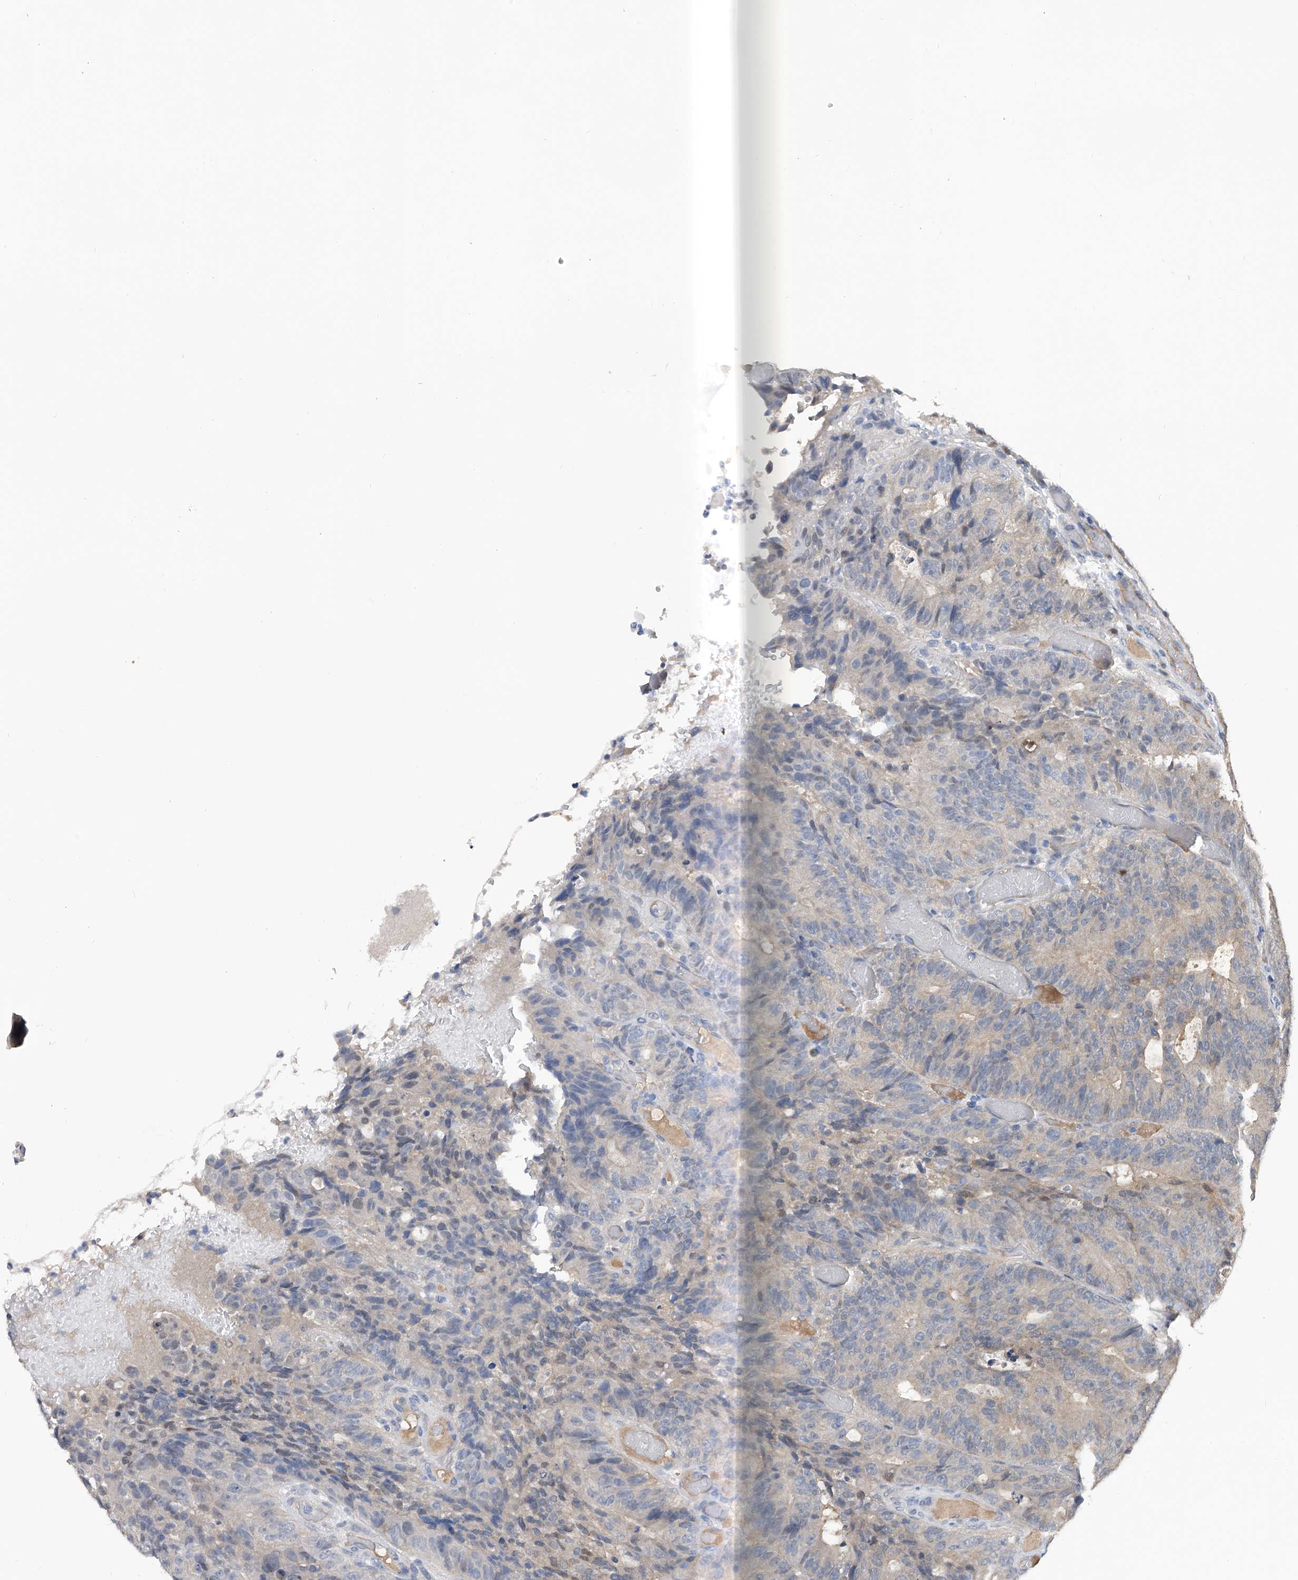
{"staining": {"intensity": "weak", "quantity": "<25%", "location": "cytoplasmic/membranous"}, "tissue": "colorectal cancer", "cell_type": "Tumor cells", "image_type": "cancer", "snomed": [{"axis": "morphology", "description": "Adenocarcinoma, NOS"}, {"axis": "topography", "description": "Colon"}], "caption": "High power microscopy micrograph of an immunohistochemistry histopathology image of colorectal cancer, revealing no significant positivity in tumor cells. (Brightfield microscopy of DAB immunohistochemistry at high magnification).", "gene": "PGM3", "patient": {"sex": "male", "age": 87}}